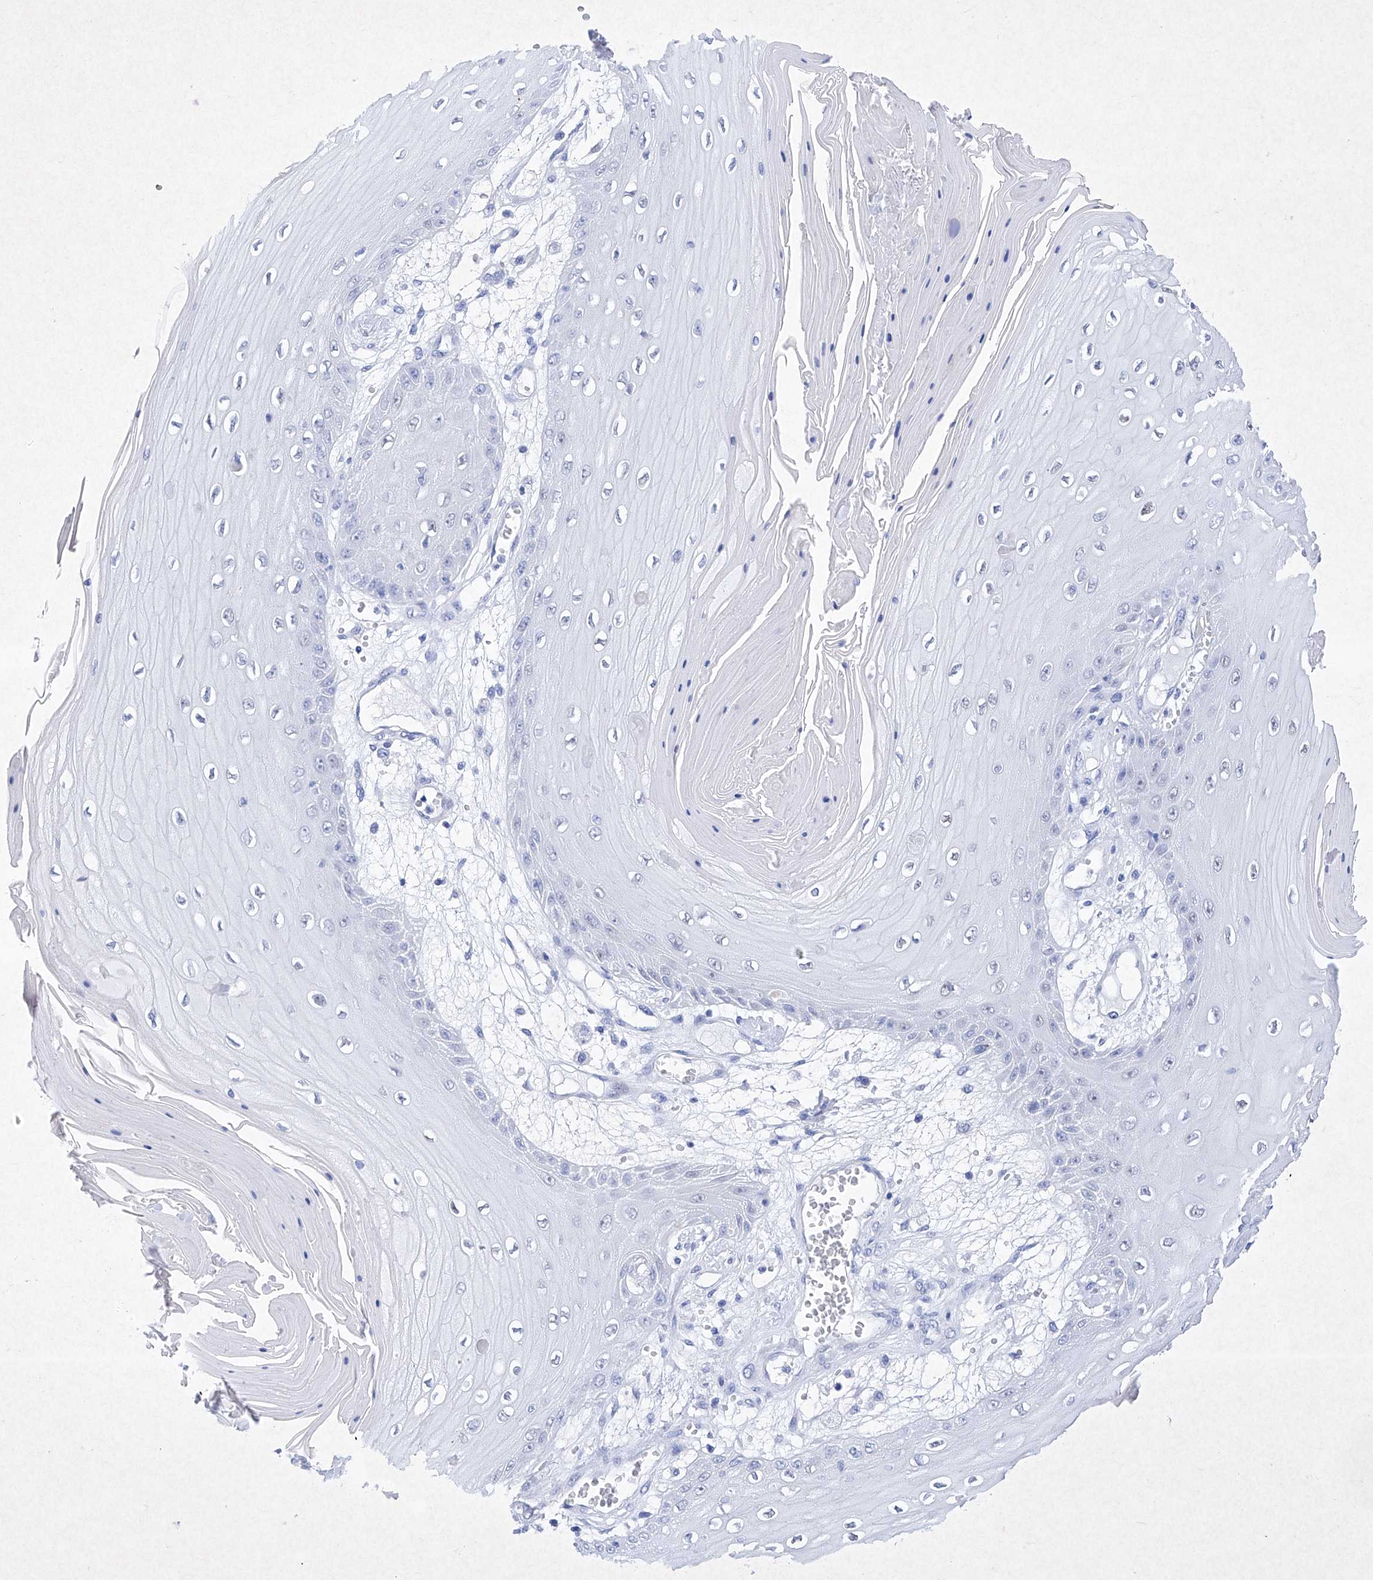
{"staining": {"intensity": "negative", "quantity": "none", "location": "none"}, "tissue": "skin cancer", "cell_type": "Tumor cells", "image_type": "cancer", "snomed": [{"axis": "morphology", "description": "Squamous cell carcinoma, NOS"}, {"axis": "topography", "description": "Skin"}], "caption": "This photomicrograph is of skin cancer (squamous cell carcinoma) stained with immunohistochemistry (IHC) to label a protein in brown with the nuclei are counter-stained blue. There is no positivity in tumor cells. (DAB (3,3'-diaminobenzidine) IHC with hematoxylin counter stain).", "gene": "BARX2", "patient": {"sex": "male", "age": 74}}